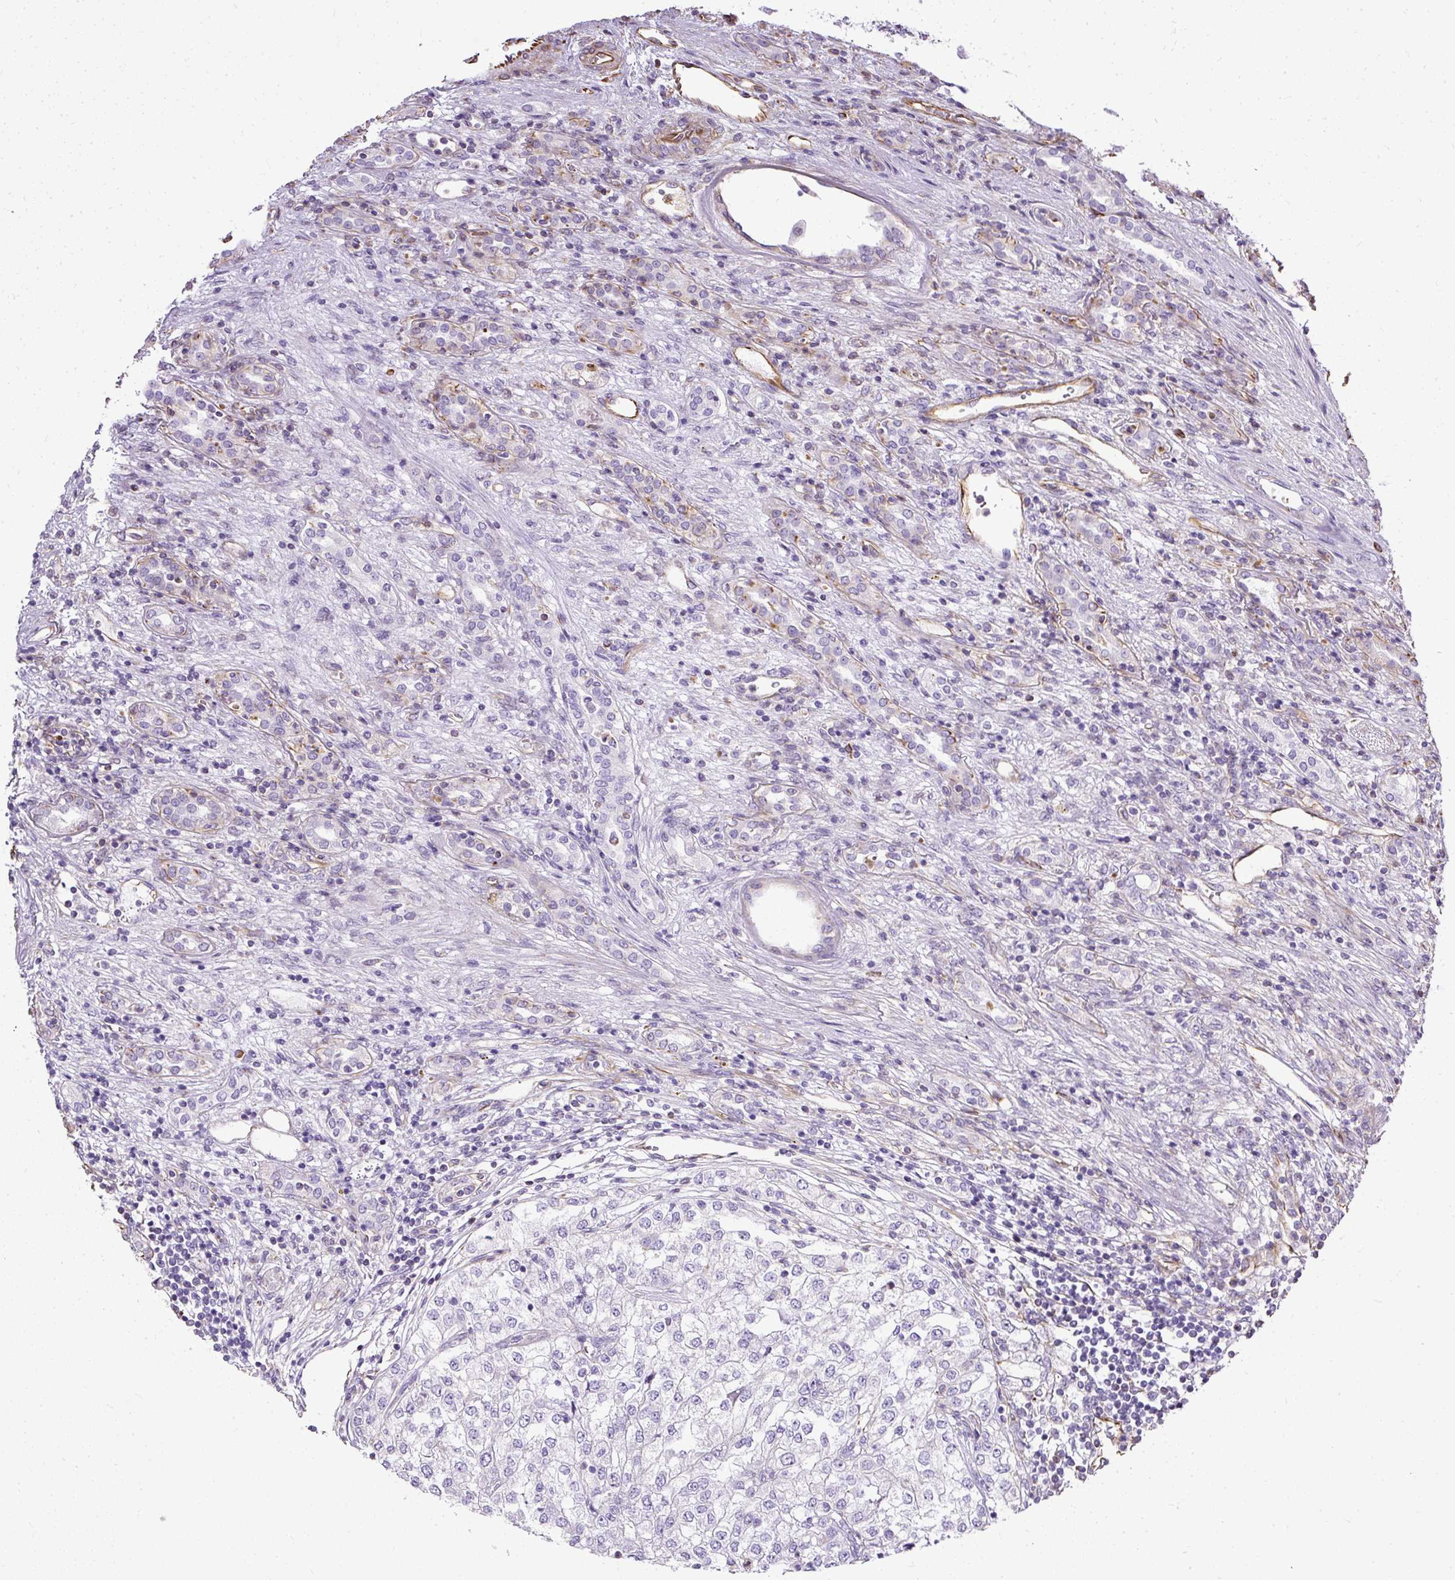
{"staining": {"intensity": "negative", "quantity": "none", "location": "none"}, "tissue": "renal cancer", "cell_type": "Tumor cells", "image_type": "cancer", "snomed": [{"axis": "morphology", "description": "Adenocarcinoma, NOS"}, {"axis": "topography", "description": "Kidney"}], "caption": "Protein analysis of renal cancer (adenocarcinoma) reveals no significant expression in tumor cells. (Stains: DAB immunohistochemistry with hematoxylin counter stain, Microscopy: brightfield microscopy at high magnification).", "gene": "PLS1", "patient": {"sex": "female", "age": 54}}